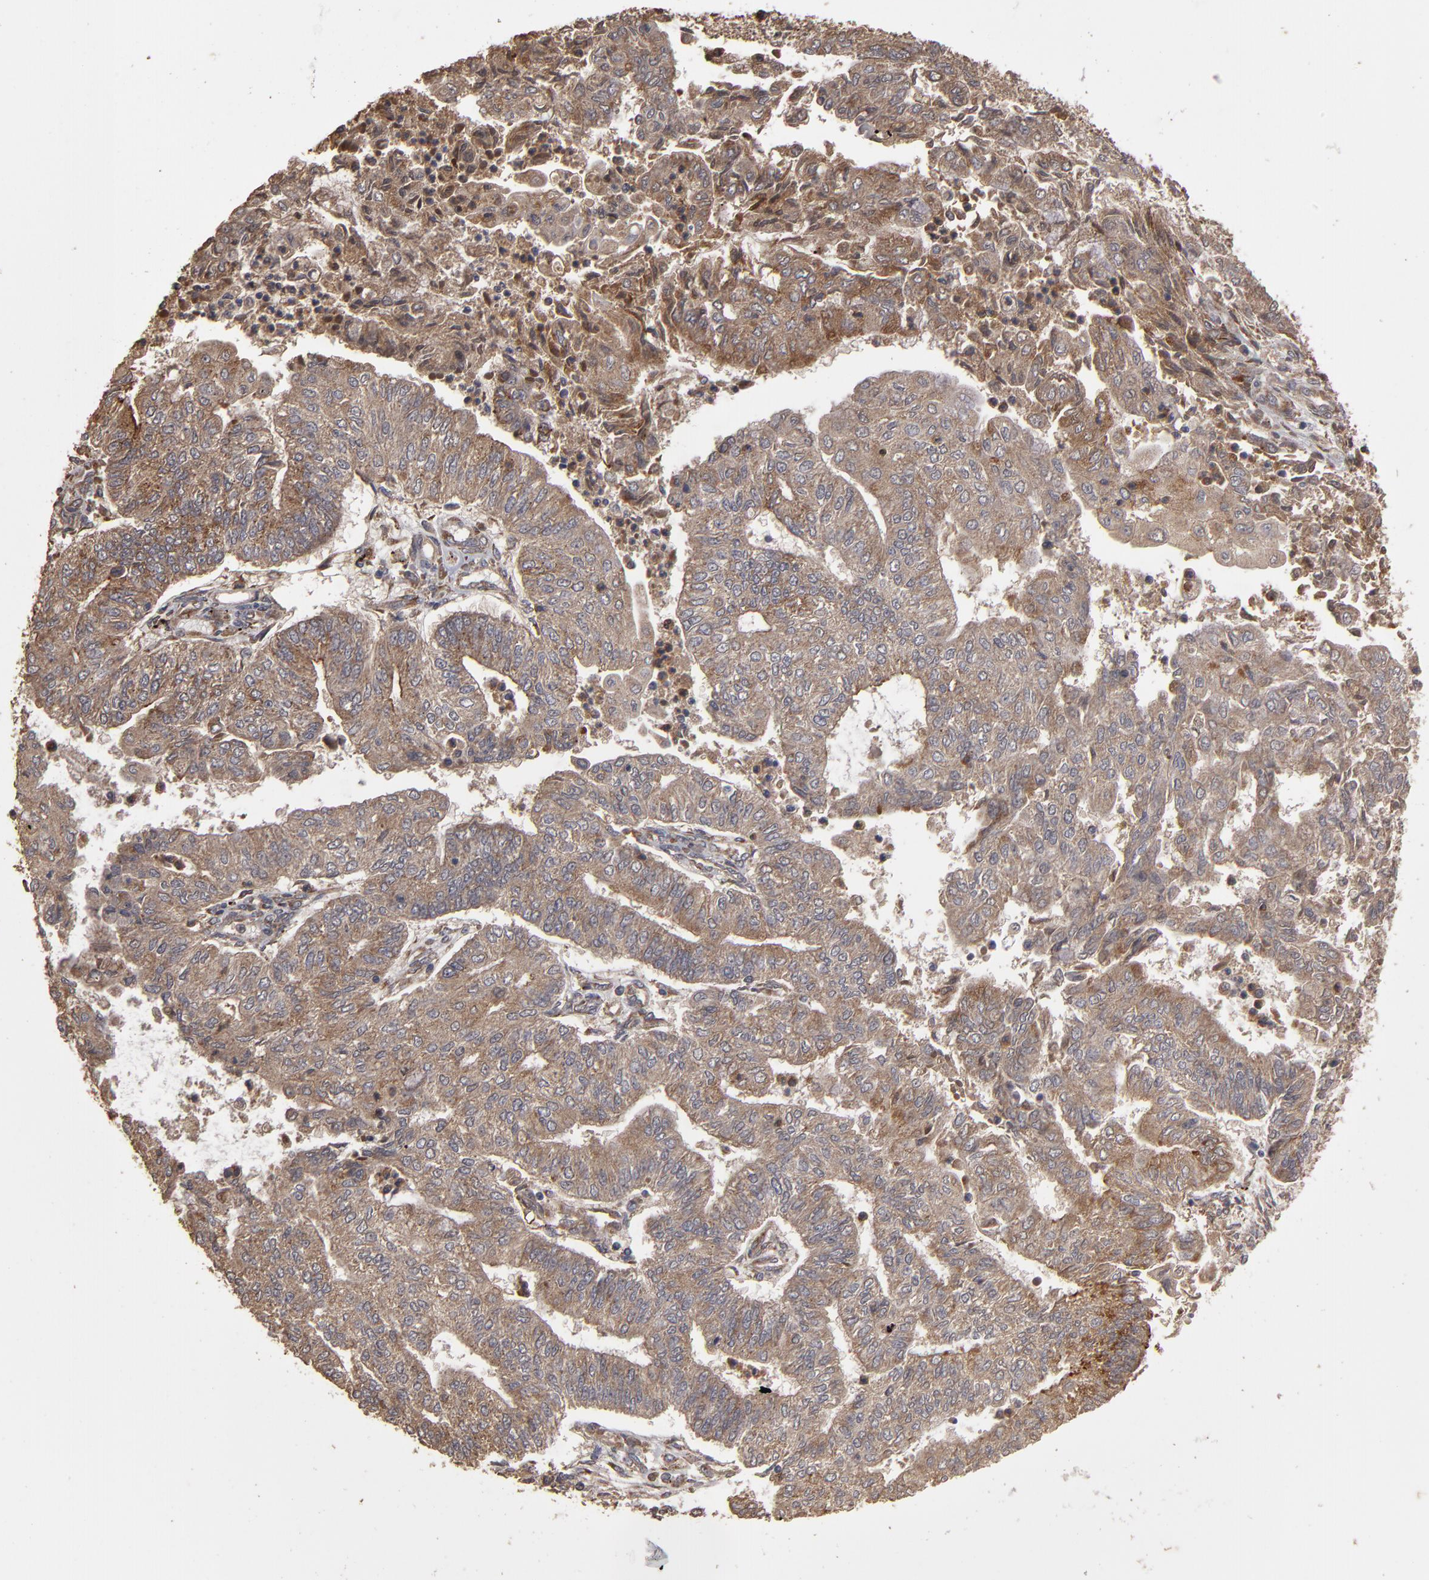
{"staining": {"intensity": "moderate", "quantity": ">75%", "location": "cytoplasmic/membranous"}, "tissue": "endometrial cancer", "cell_type": "Tumor cells", "image_type": "cancer", "snomed": [{"axis": "morphology", "description": "Adenocarcinoma, NOS"}, {"axis": "topography", "description": "Endometrium"}], "caption": "Endometrial cancer (adenocarcinoma) stained for a protein displays moderate cytoplasmic/membranous positivity in tumor cells. Immunohistochemistry (ihc) stains the protein in brown and the nuclei are stained blue.", "gene": "MMP2", "patient": {"sex": "female", "age": 59}}